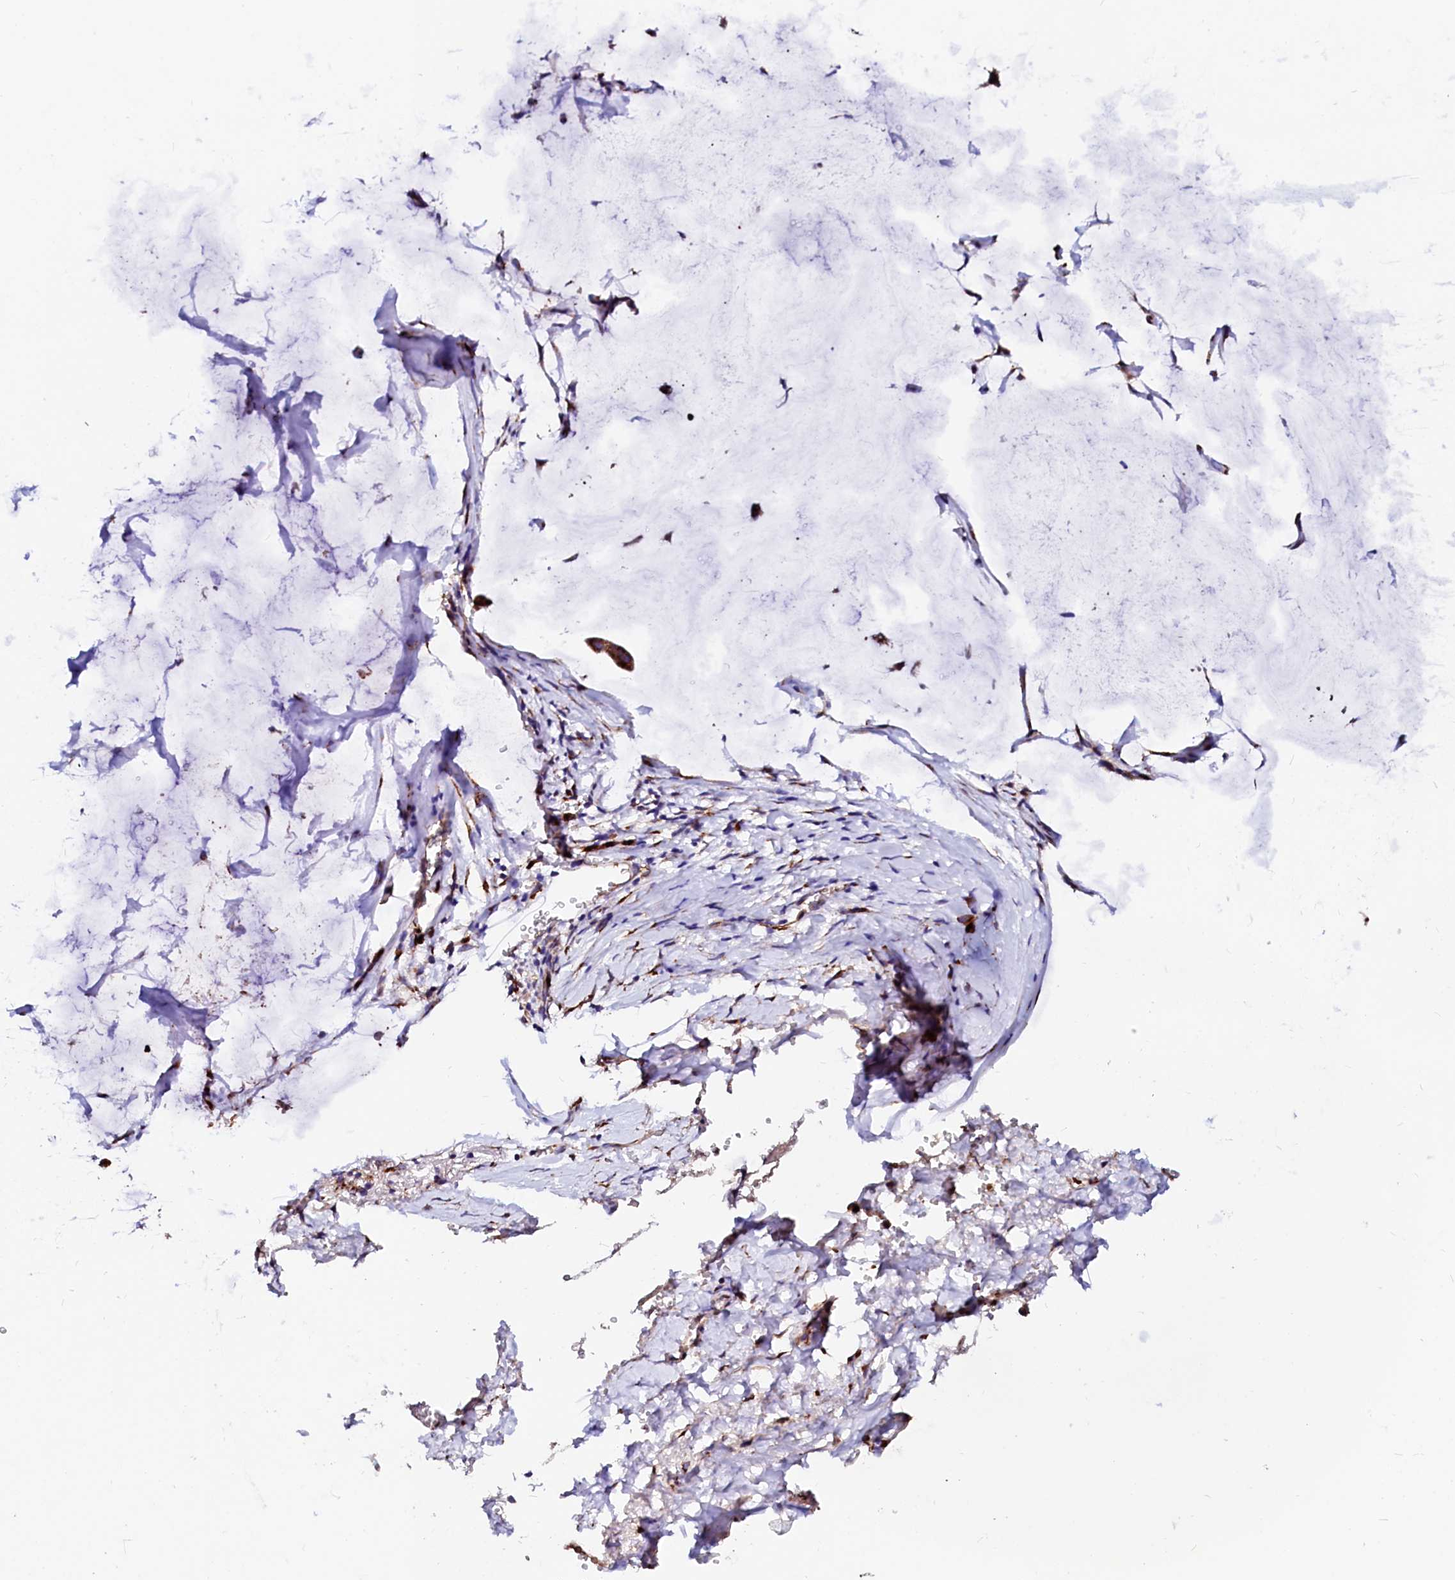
{"staining": {"intensity": "strong", "quantity": ">75%", "location": "cytoplasmic/membranous"}, "tissue": "ovarian cancer", "cell_type": "Tumor cells", "image_type": "cancer", "snomed": [{"axis": "morphology", "description": "Cystadenocarcinoma, mucinous, NOS"}, {"axis": "topography", "description": "Ovary"}], "caption": "Immunohistochemistry (IHC) histopathology image of neoplastic tissue: human ovarian cancer (mucinous cystadenocarcinoma) stained using immunohistochemistry shows high levels of strong protein expression localized specifically in the cytoplasmic/membranous of tumor cells, appearing as a cytoplasmic/membranous brown color.", "gene": "LMAN1", "patient": {"sex": "female", "age": 73}}